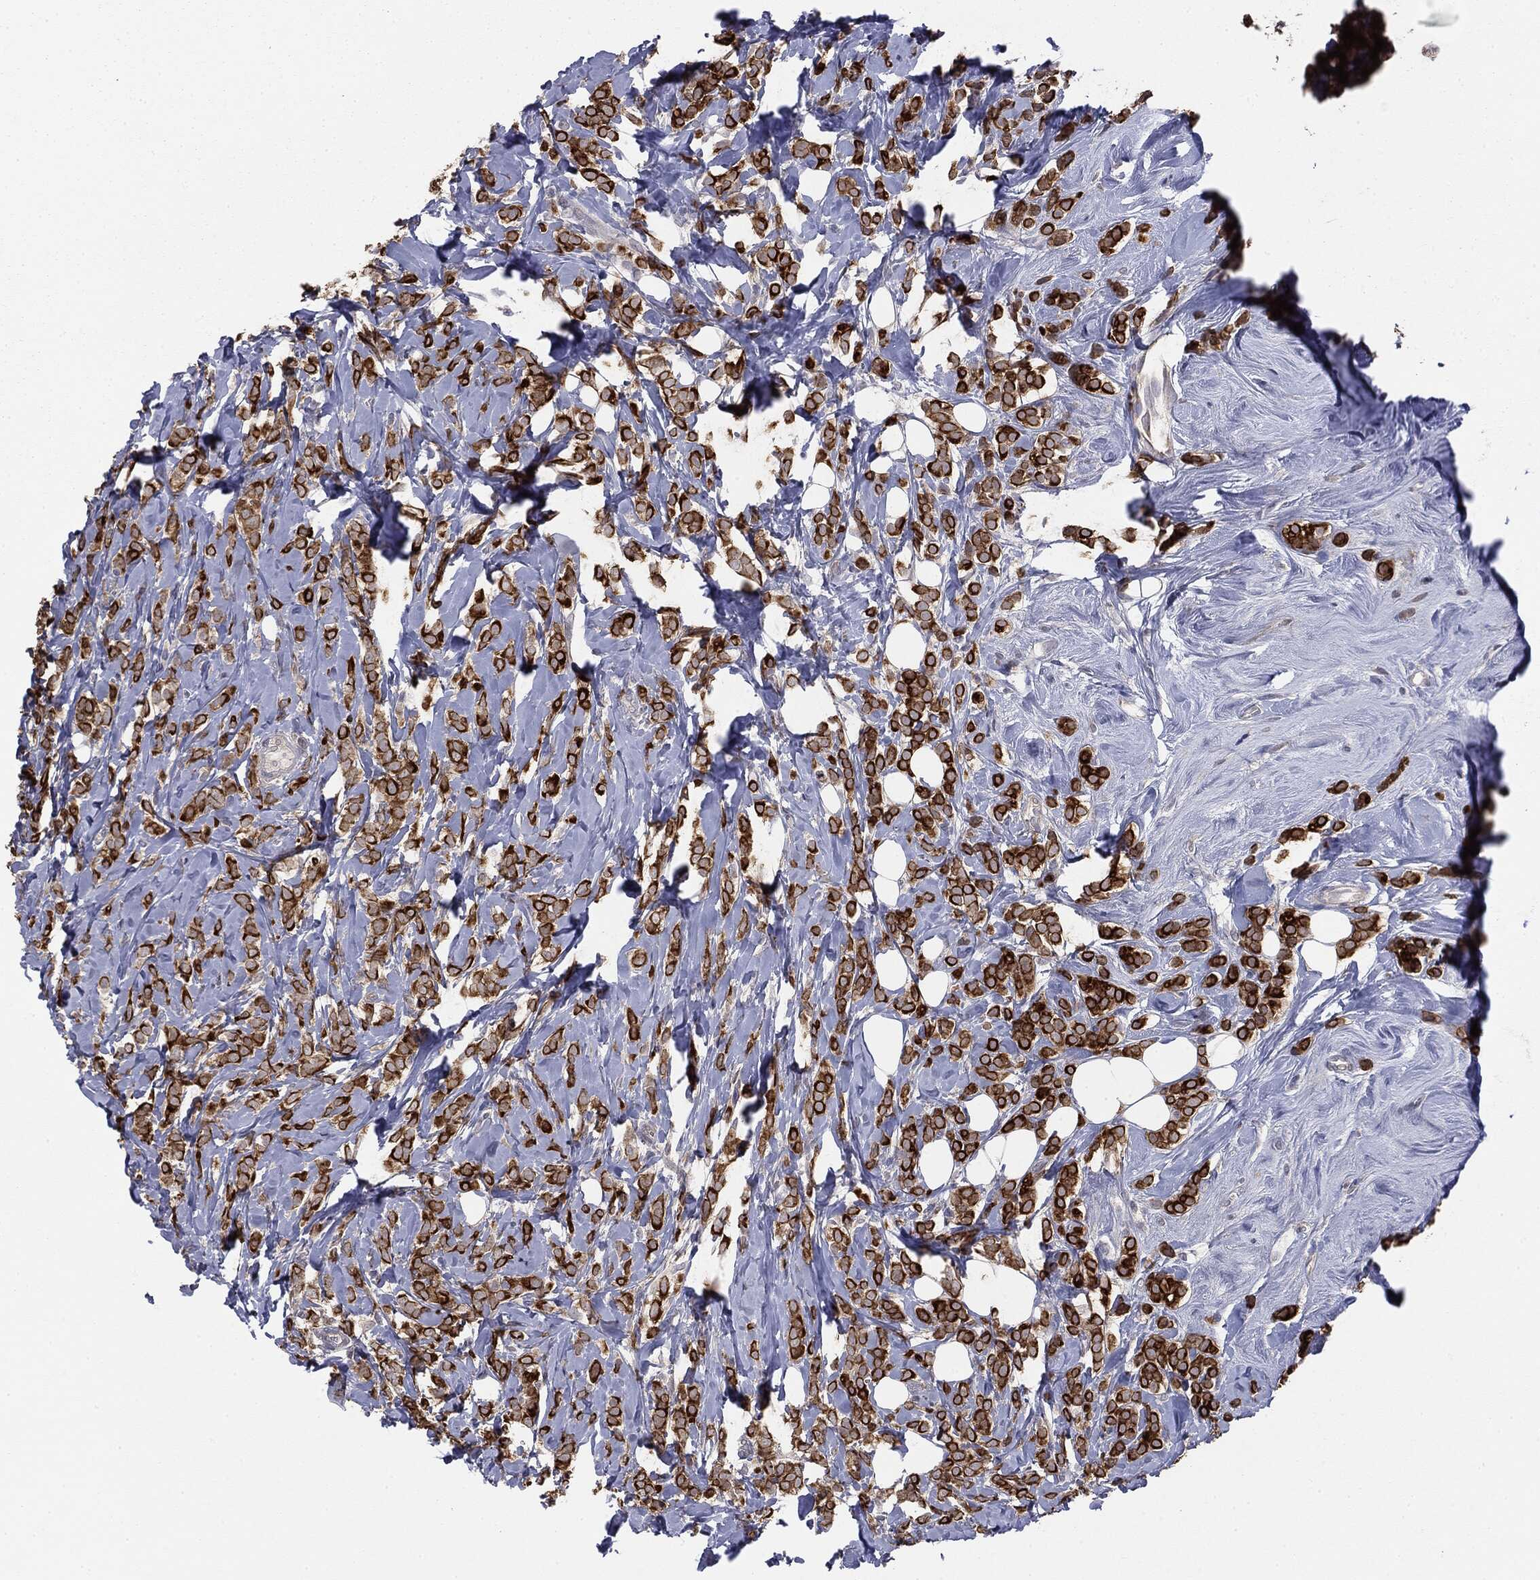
{"staining": {"intensity": "strong", "quantity": ">75%", "location": "cytoplasmic/membranous"}, "tissue": "breast cancer", "cell_type": "Tumor cells", "image_type": "cancer", "snomed": [{"axis": "morphology", "description": "Lobular carcinoma"}, {"axis": "topography", "description": "Breast"}], "caption": "The histopathology image exhibits immunohistochemical staining of breast lobular carcinoma. There is strong cytoplasmic/membranous expression is identified in about >75% of tumor cells.", "gene": "KRT7", "patient": {"sex": "female", "age": 49}}